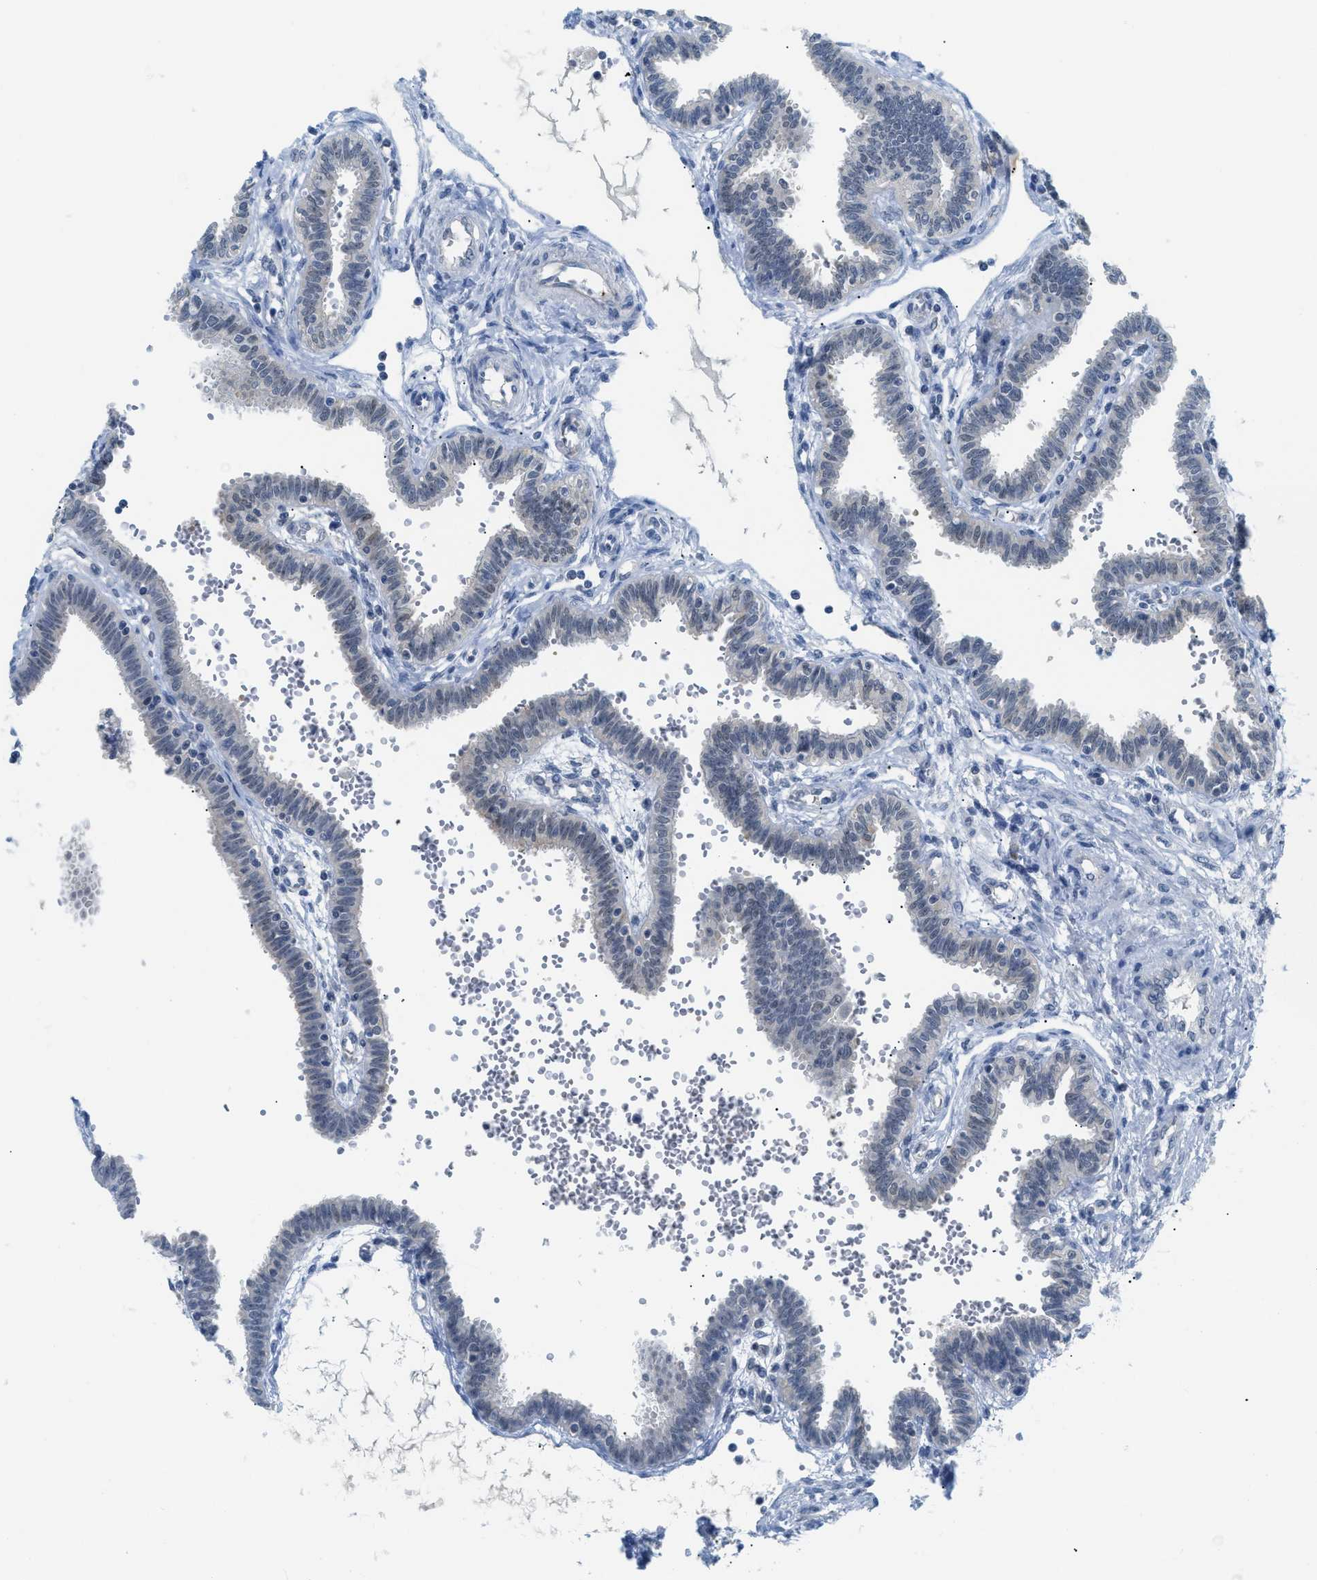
{"staining": {"intensity": "weak", "quantity": "25%-75%", "location": "cytoplasmic/membranous"}, "tissue": "fallopian tube", "cell_type": "Glandular cells", "image_type": "normal", "snomed": [{"axis": "morphology", "description": "Normal tissue, NOS"}, {"axis": "topography", "description": "Fallopian tube"}], "caption": "This histopathology image reveals benign fallopian tube stained with immunohistochemistry to label a protein in brown. The cytoplasmic/membranous of glandular cells show weak positivity for the protein. Nuclei are counter-stained blue.", "gene": "PSAT1", "patient": {"sex": "female", "age": 32}}